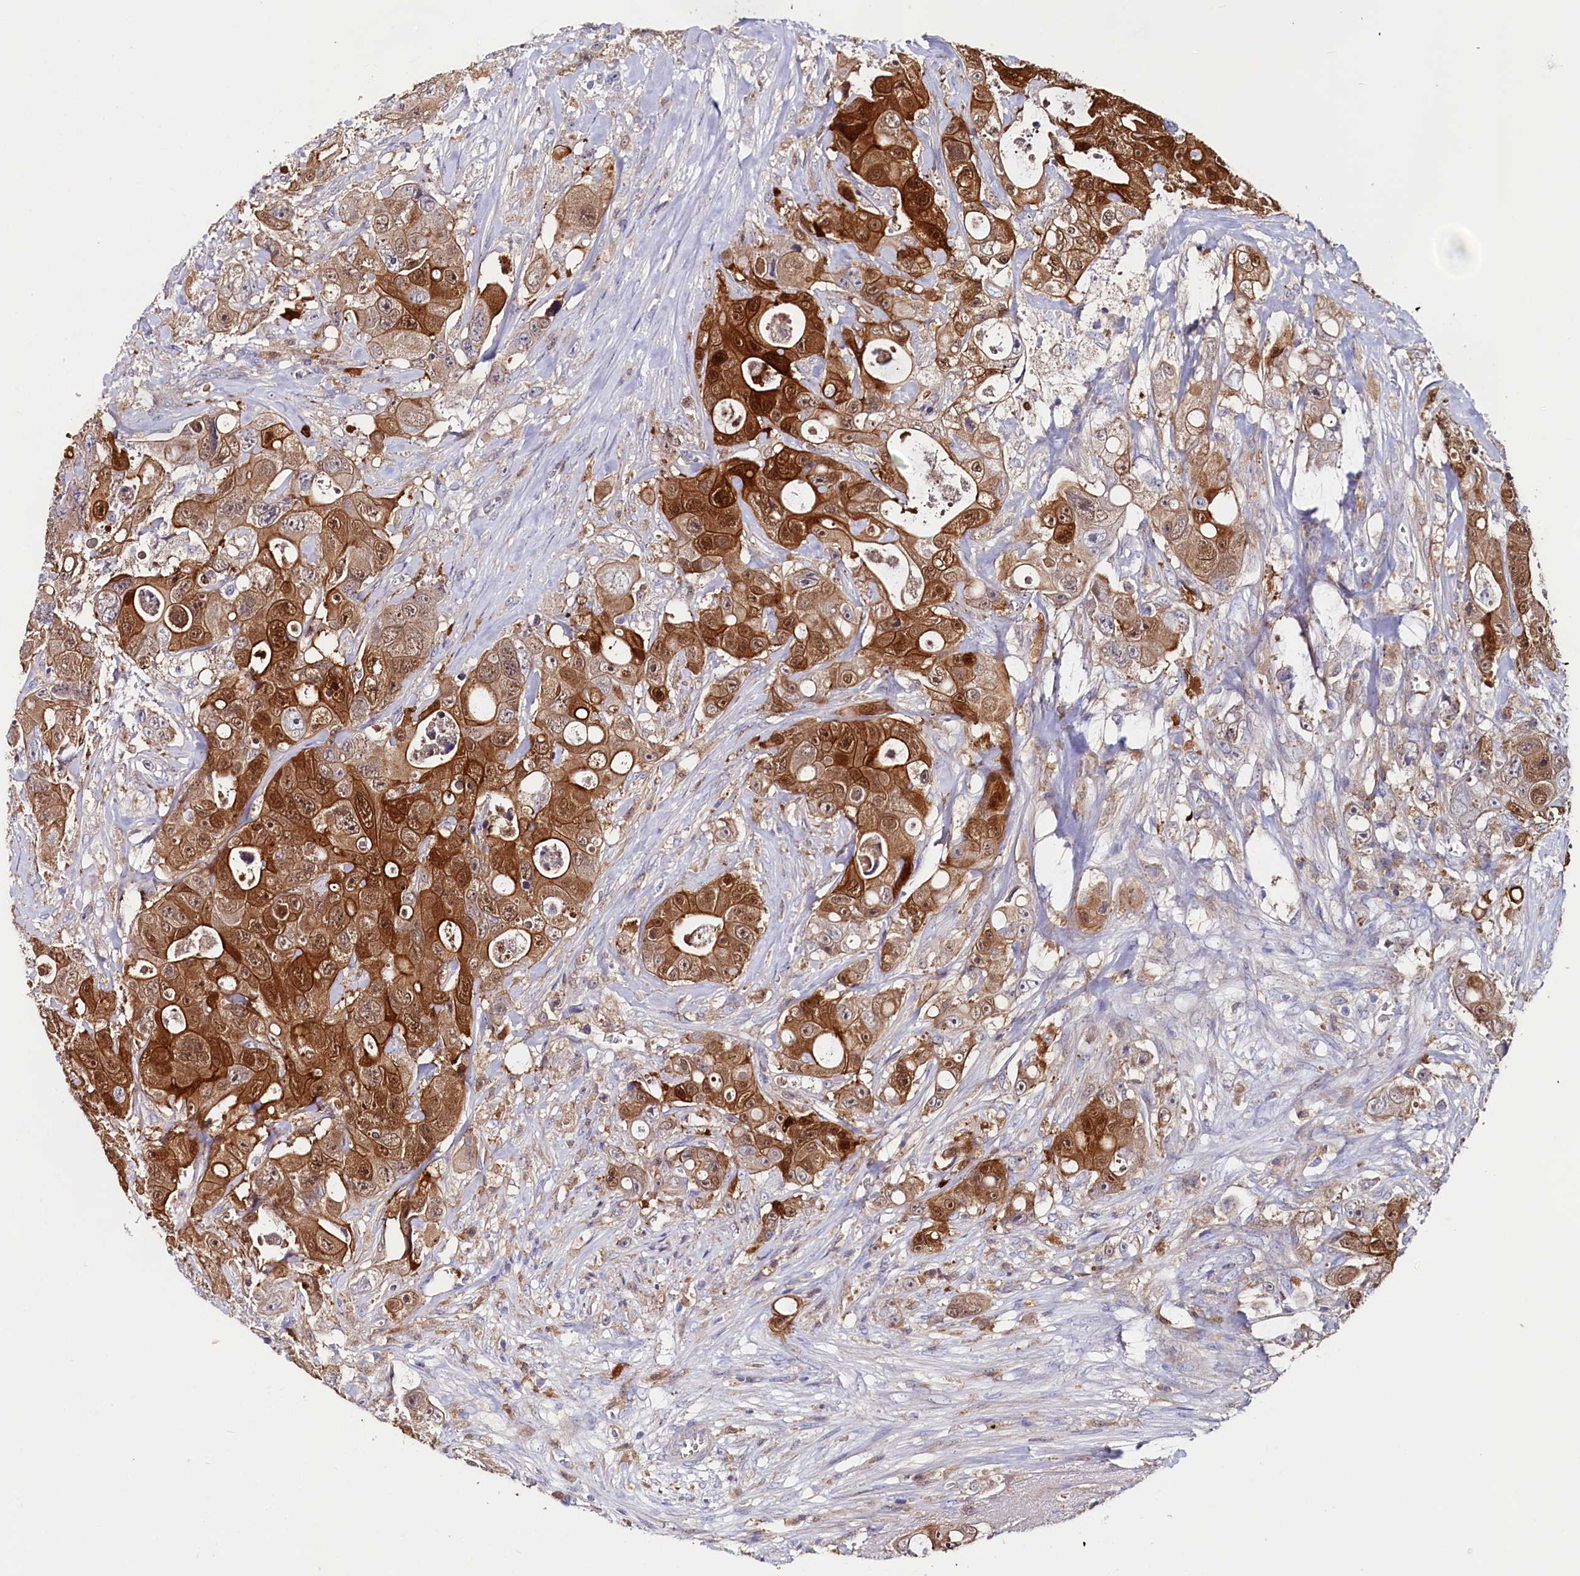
{"staining": {"intensity": "strong", "quantity": ">75%", "location": "cytoplasmic/membranous,nuclear"}, "tissue": "colorectal cancer", "cell_type": "Tumor cells", "image_type": "cancer", "snomed": [{"axis": "morphology", "description": "Adenocarcinoma, NOS"}, {"axis": "topography", "description": "Colon"}], "caption": "Immunohistochemistry (IHC) image of neoplastic tissue: colorectal cancer stained using immunohistochemistry (IHC) displays high levels of strong protein expression localized specifically in the cytoplasmic/membranous and nuclear of tumor cells, appearing as a cytoplasmic/membranous and nuclear brown color.", "gene": "IL17RD", "patient": {"sex": "female", "age": 46}}